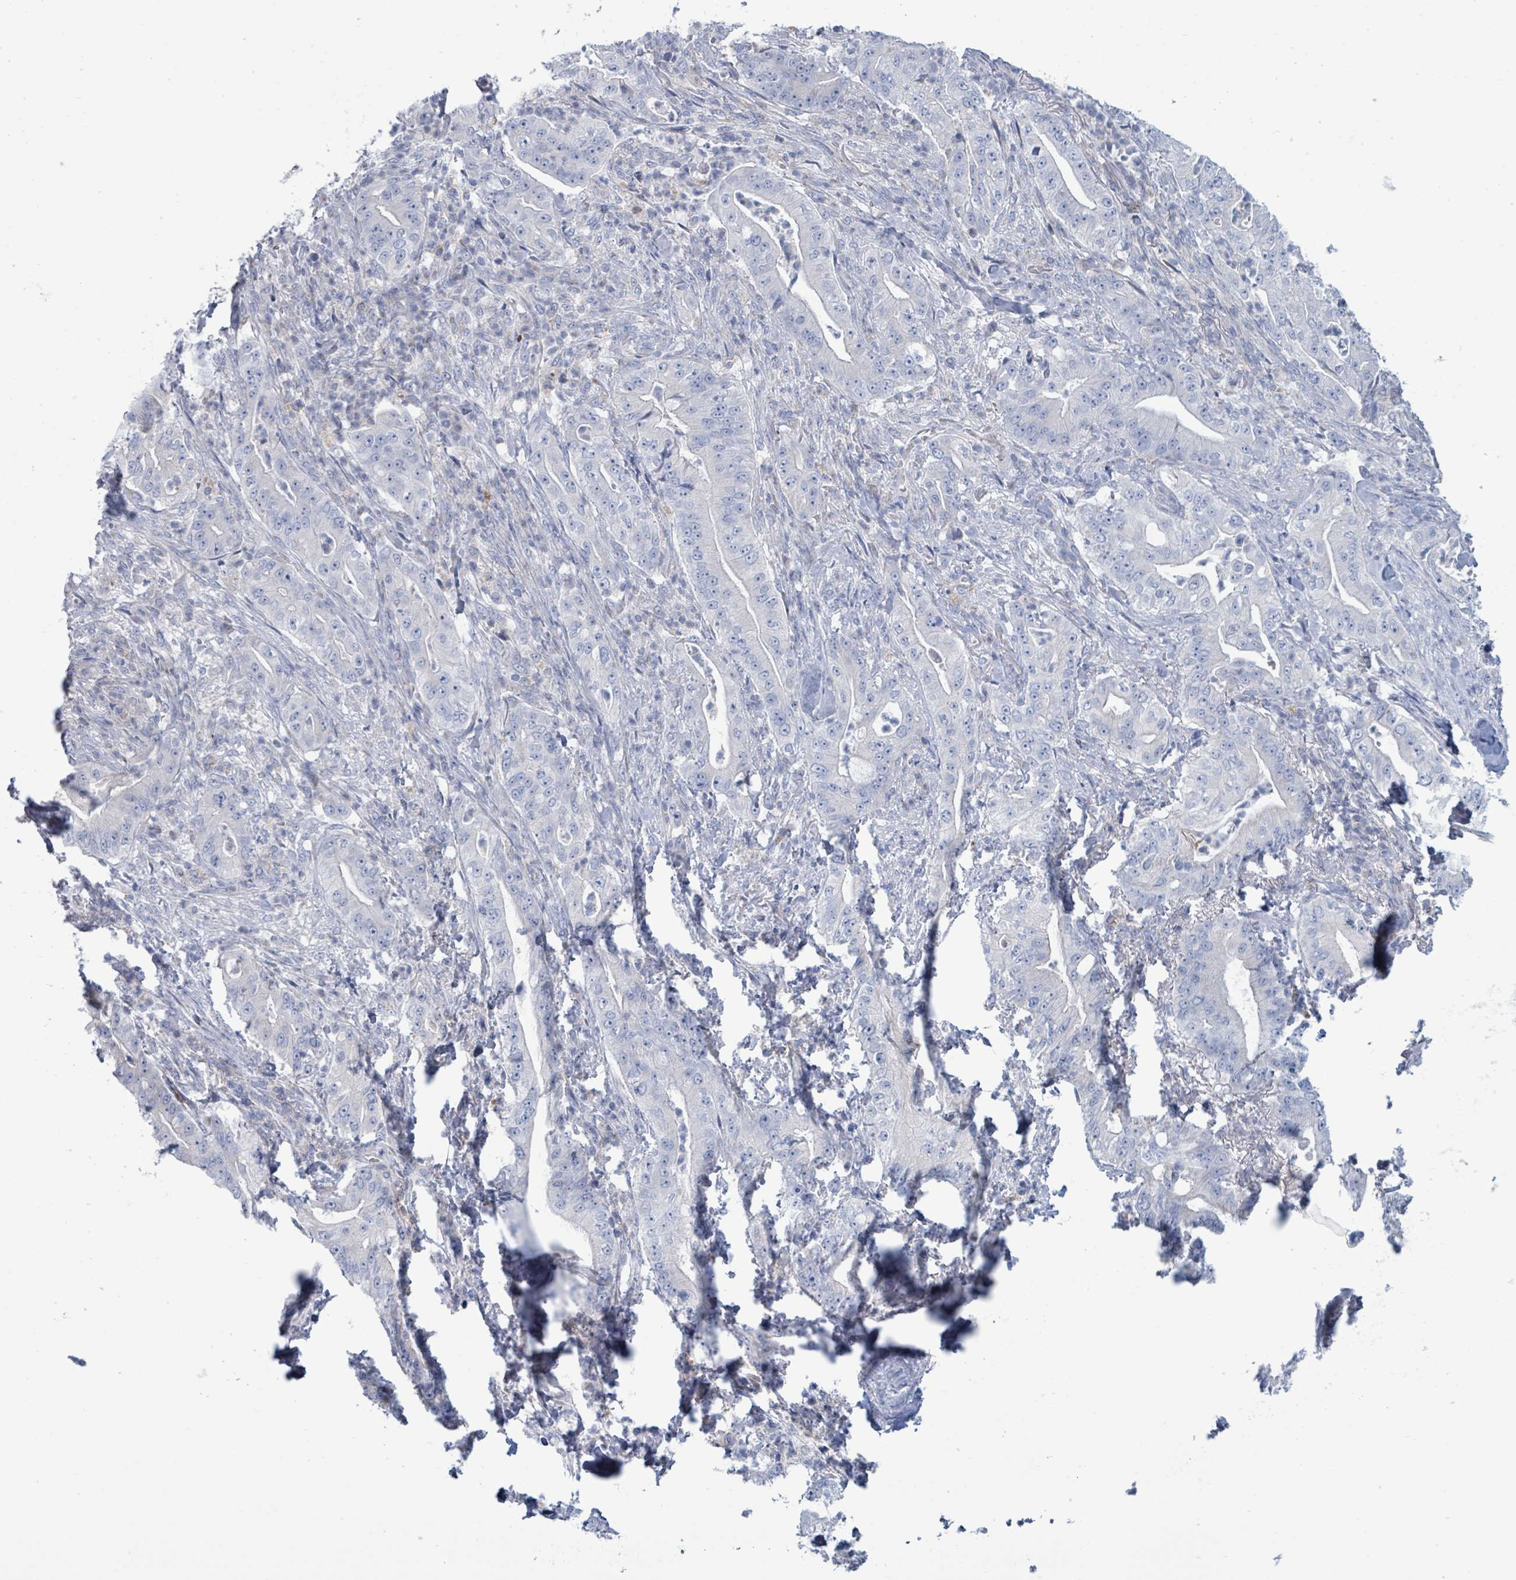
{"staining": {"intensity": "negative", "quantity": "none", "location": "none"}, "tissue": "pancreatic cancer", "cell_type": "Tumor cells", "image_type": "cancer", "snomed": [{"axis": "morphology", "description": "Adenocarcinoma, NOS"}, {"axis": "topography", "description": "Pancreas"}], "caption": "Immunohistochemistry (IHC) histopathology image of neoplastic tissue: pancreatic cancer (adenocarcinoma) stained with DAB reveals no significant protein staining in tumor cells.", "gene": "AKR1C4", "patient": {"sex": "male", "age": 71}}